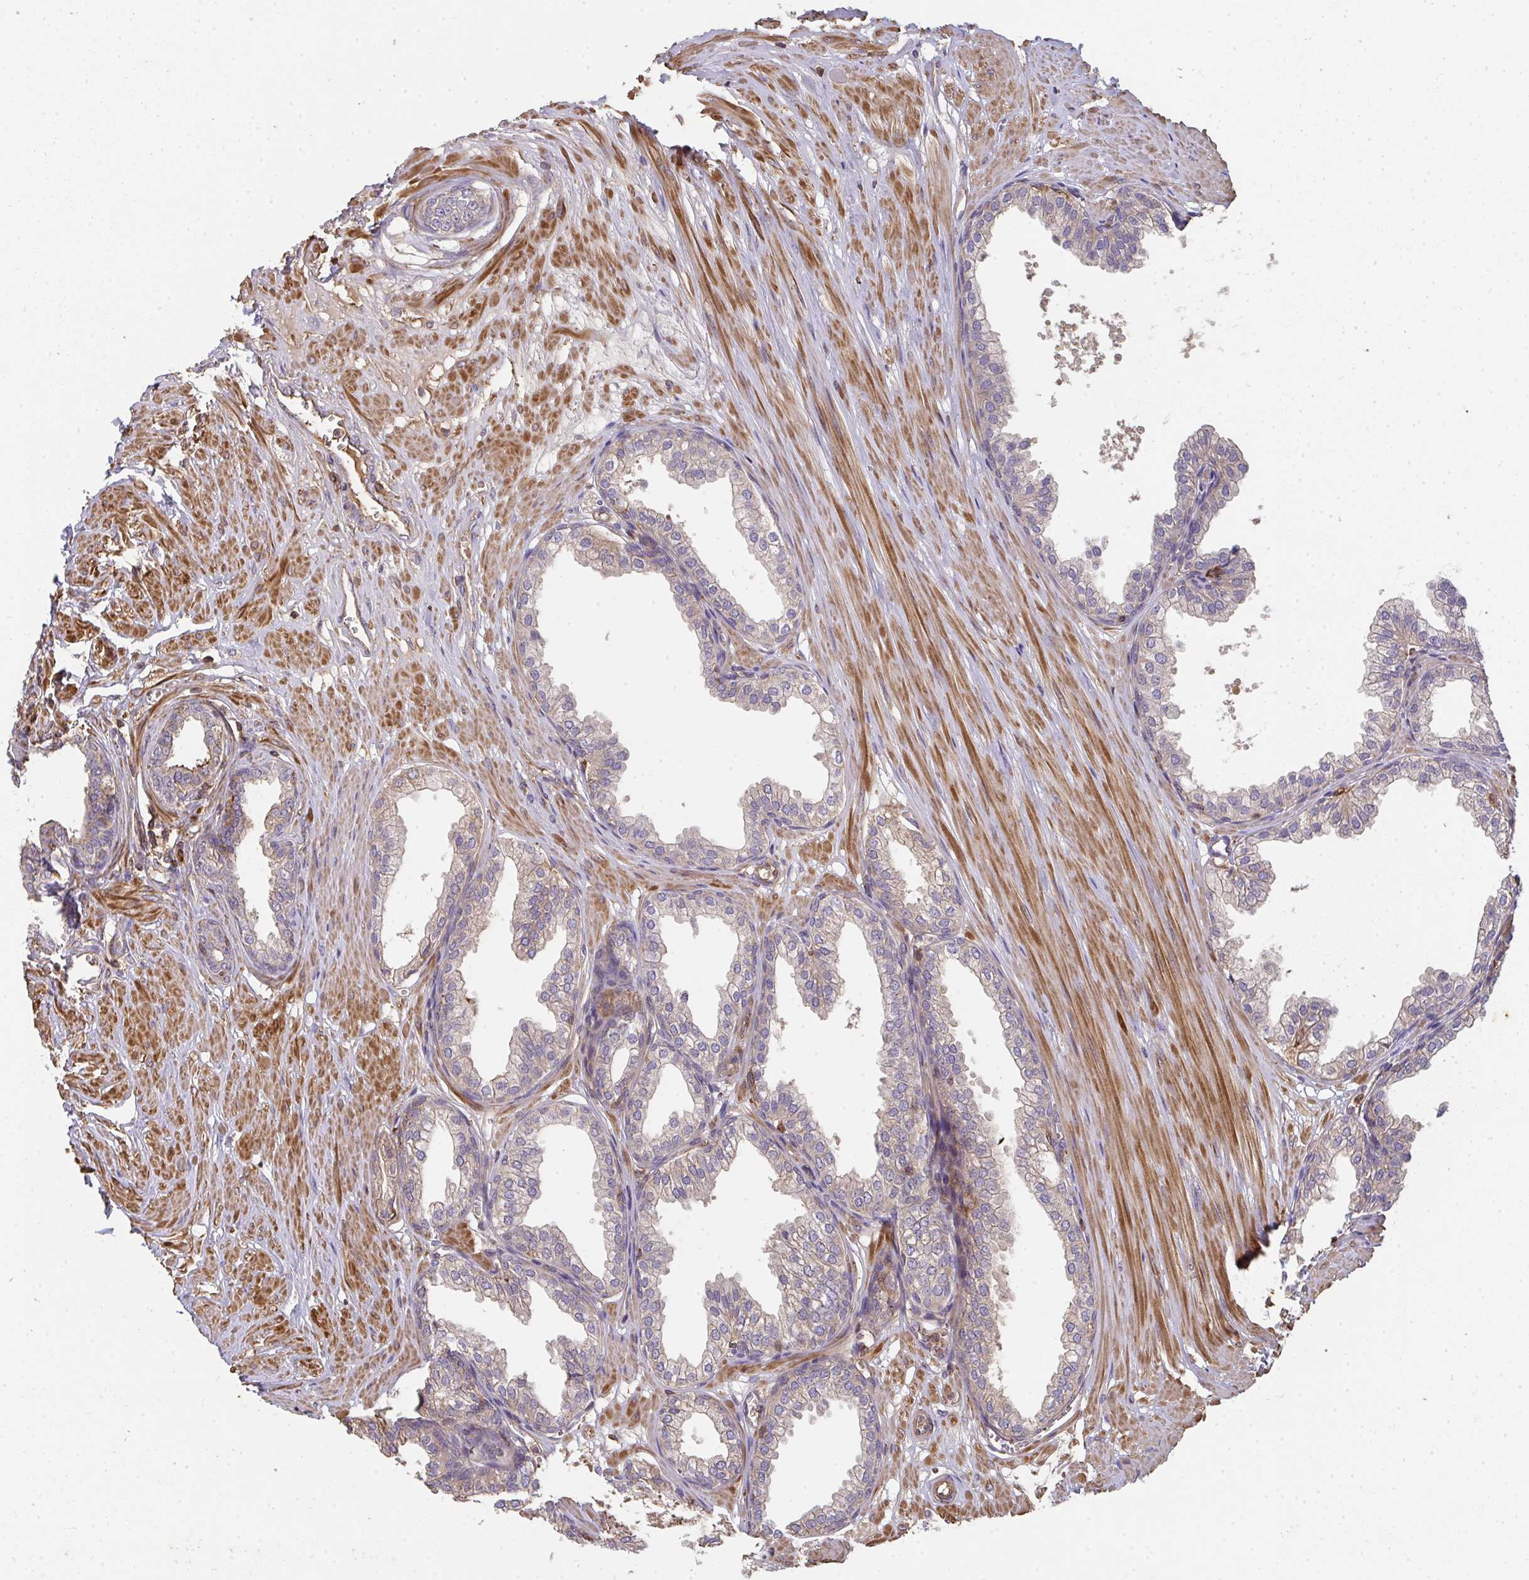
{"staining": {"intensity": "weak", "quantity": "<25%", "location": "cytoplasmic/membranous"}, "tissue": "prostate", "cell_type": "Glandular cells", "image_type": "normal", "snomed": [{"axis": "morphology", "description": "Normal tissue, NOS"}, {"axis": "topography", "description": "Prostate"}, {"axis": "topography", "description": "Peripheral nerve tissue"}], "caption": "Prostate stained for a protein using IHC demonstrates no positivity glandular cells.", "gene": "TNMD", "patient": {"sex": "male", "age": 55}}